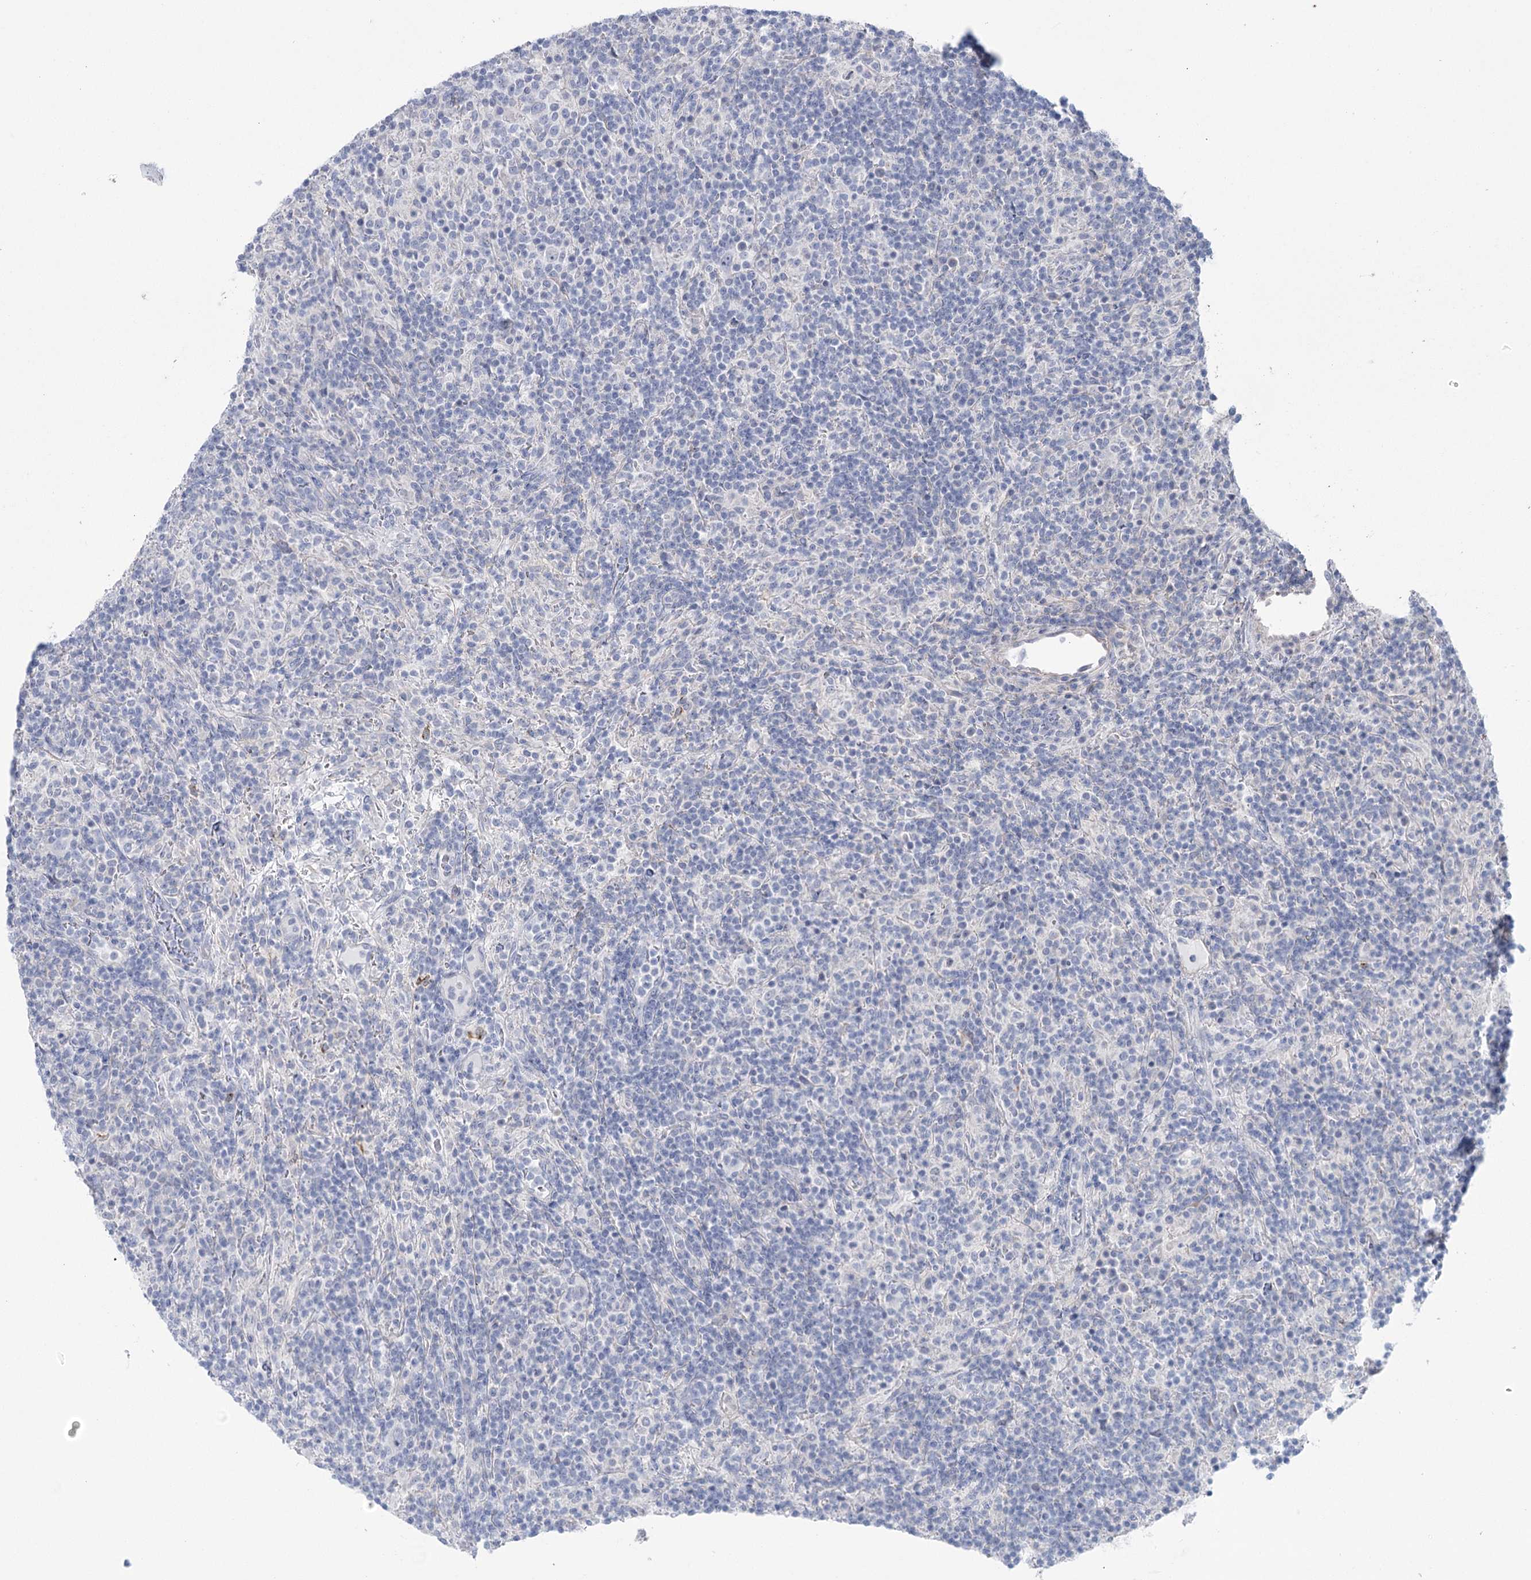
{"staining": {"intensity": "negative", "quantity": "none", "location": "none"}, "tissue": "lymphoma", "cell_type": "Tumor cells", "image_type": "cancer", "snomed": [{"axis": "morphology", "description": "Hodgkin's disease, NOS"}, {"axis": "topography", "description": "Lymph node"}], "caption": "High power microscopy histopathology image of an immunohistochemistry (IHC) histopathology image of Hodgkin's disease, revealing no significant staining in tumor cells.", "gene": "CCDC88A", "patient": {"sex": "male", "age": 70}}